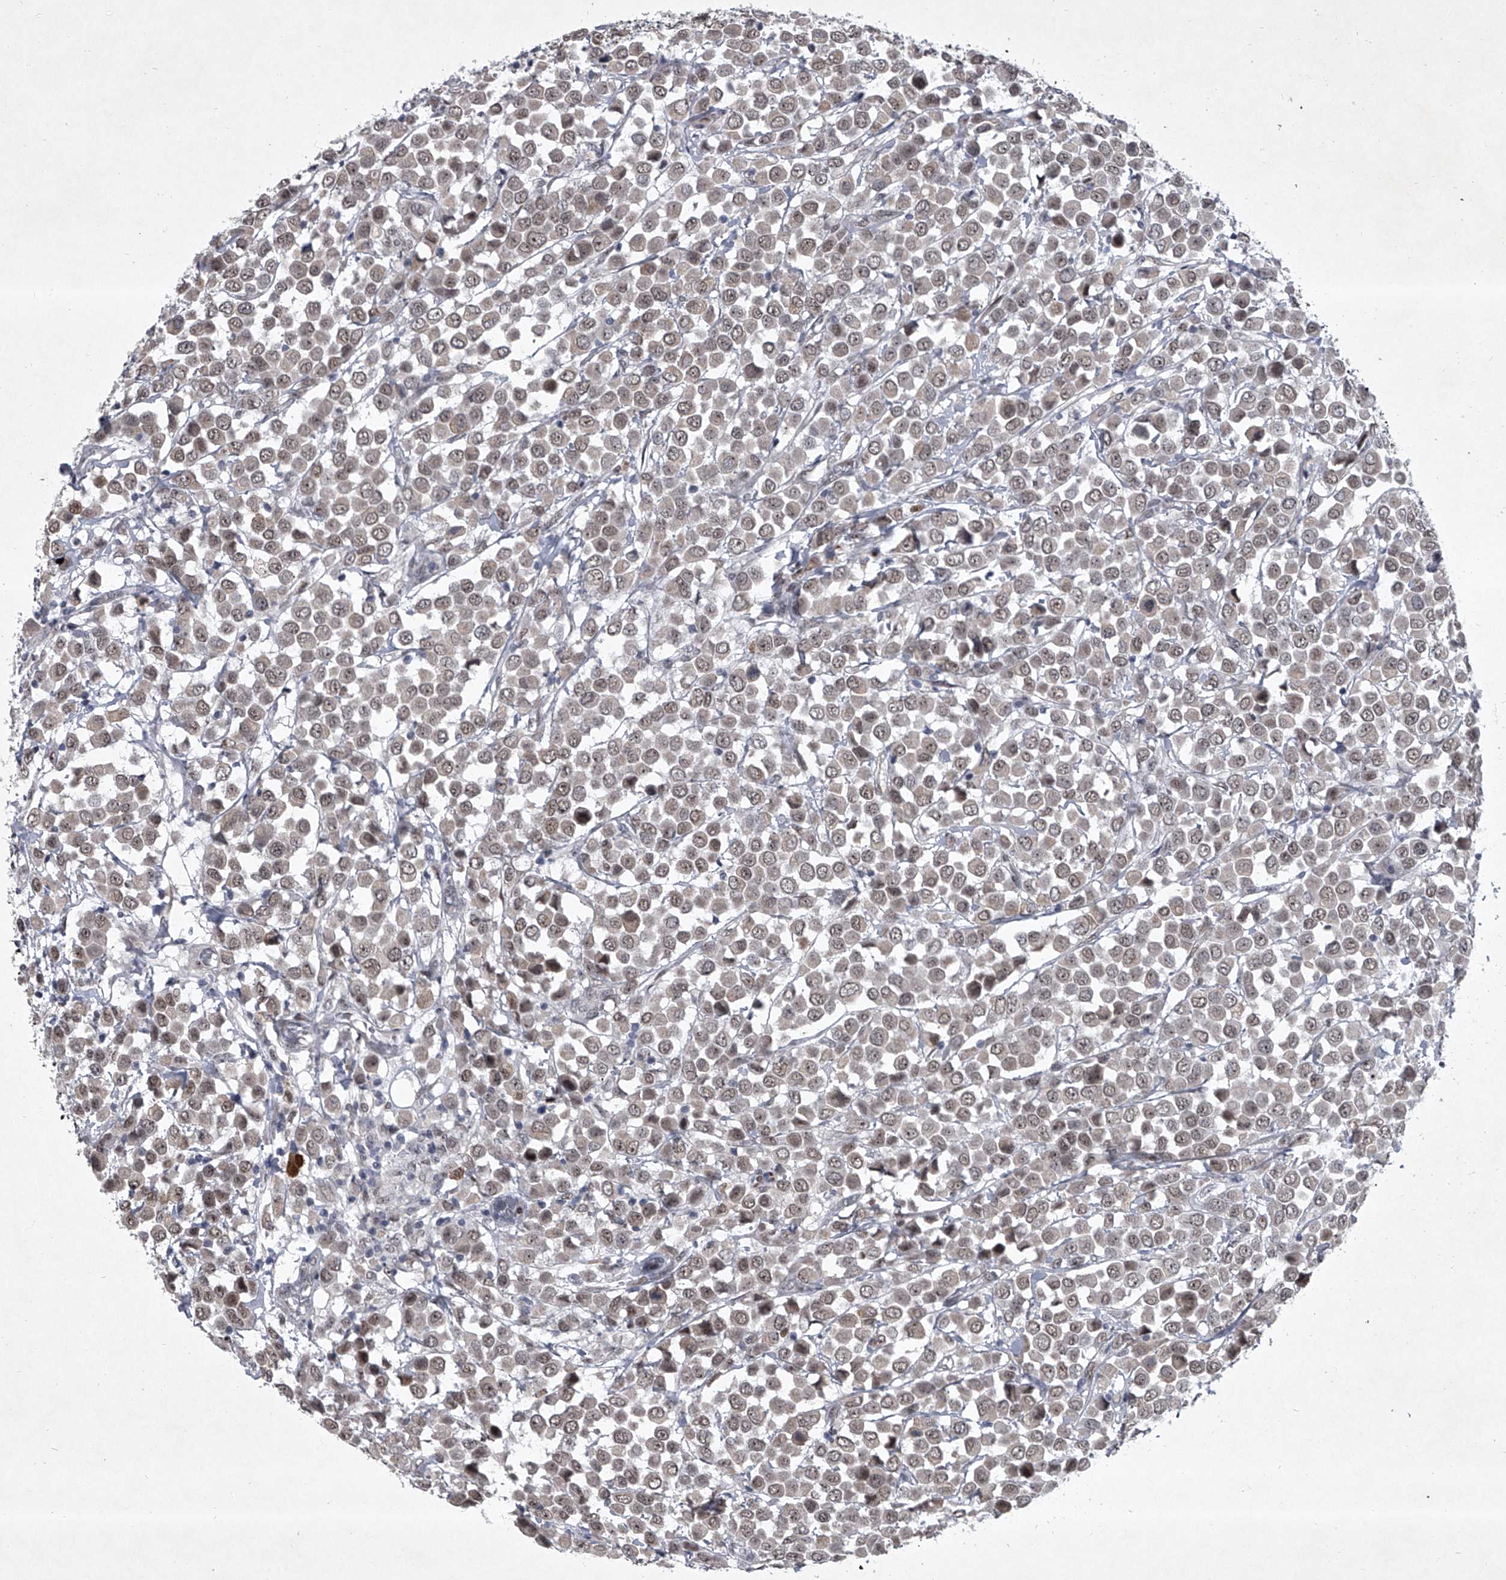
{"staining": {"intensity": "weak", "quantity": ">75%", "location": "nuclear"}, "tissue": "breast cancer", "cell_type": "Tumor cells", "image_type": "cancer", "snomed": [{"axis": "morphology", "description": "Duct carcinoma"}, {"axis": "topography", "description": "Breast"}], "caption": "This is an image of immunohistochemistry staining of breast invasive ductal carcinoma, which shows weak expression in the nuclear of tumor cells.", "gene": "MLLT1", "patient": {"sex": "female", "age": 61}}